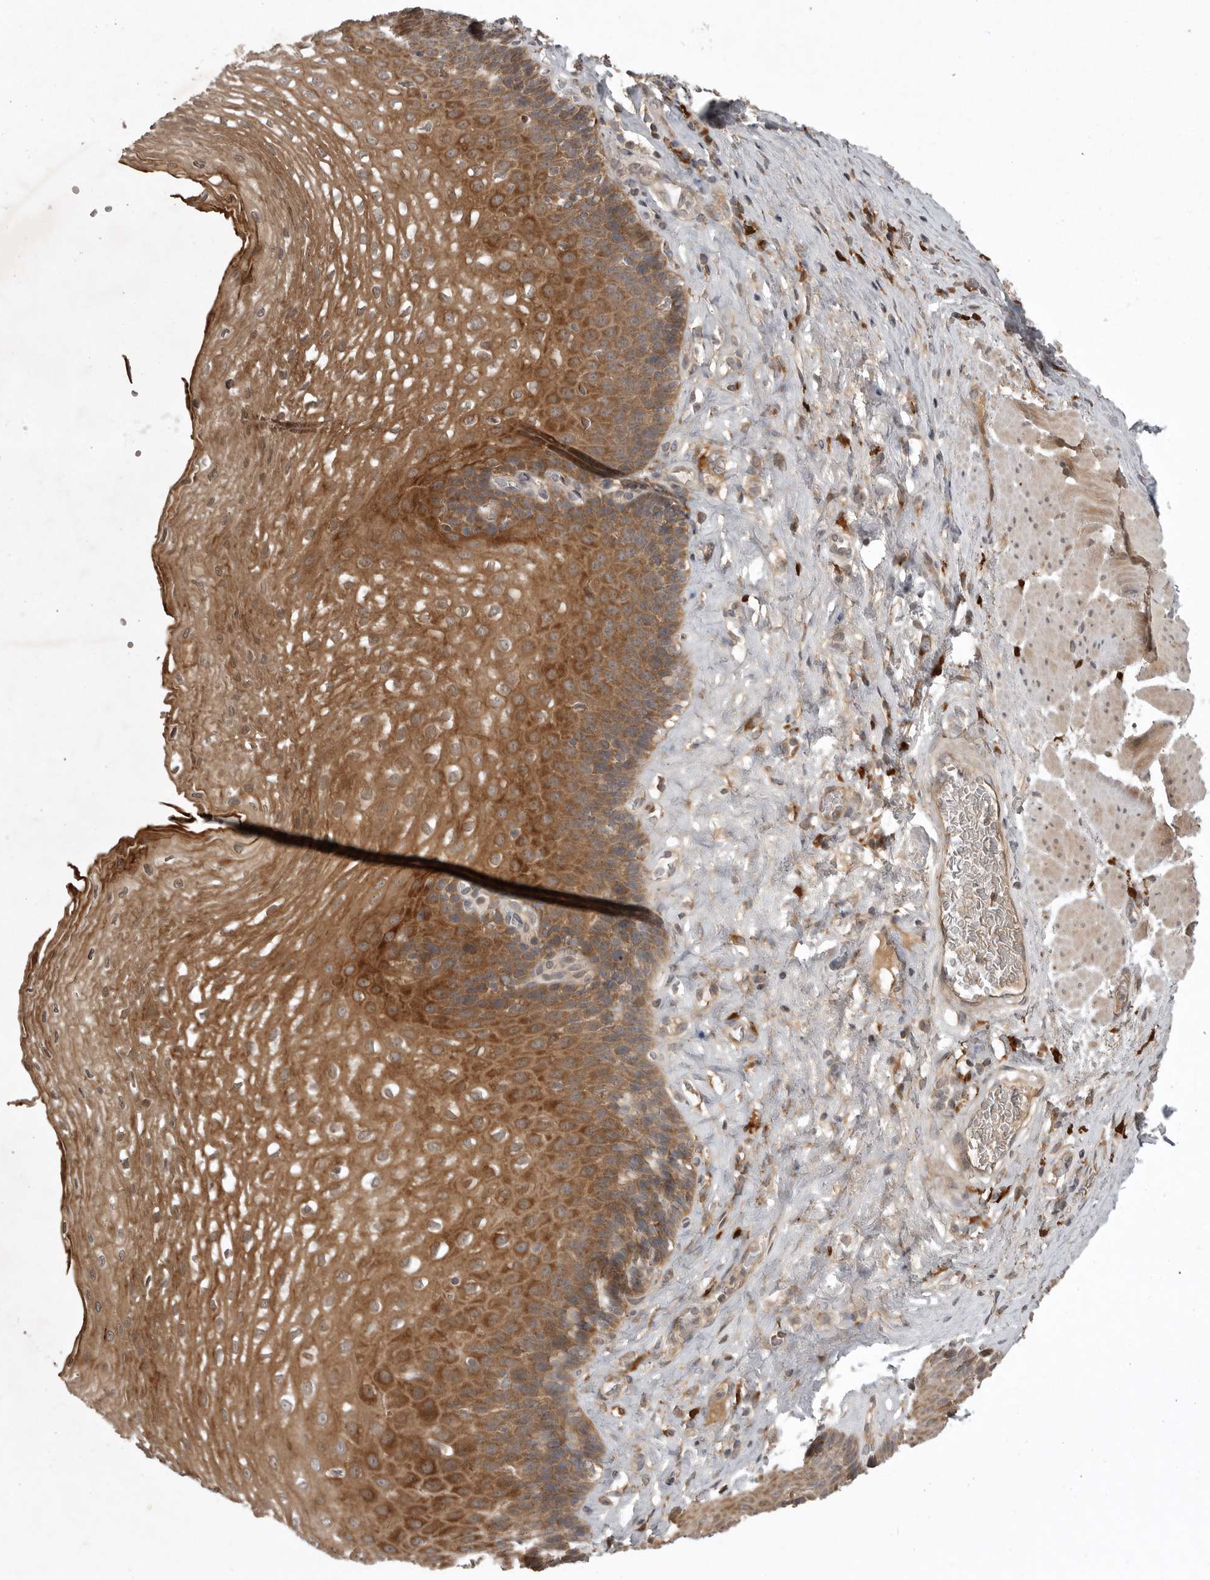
{"staining": {"intensity": "strong", "quantity": ">75%", "location": "cytoplasmic/membranous"}, "tissue": "esophagus", "cell_type": "Squamous epithelial cells", "image_type": "normal", "snomed": [{"axis": "morphology", "description": "Normal tissue, NOS"}, {"axis": "topography", "description": "Esophagus"}], "caption": "Esophagus was stained to show a protein in brown. There is high levels of strong cytoplasmic/membranous positivity in about >75% of squamous epithelial cells.", "gene": "GPR31", "patient": {"sex": "female", "age": 66}}